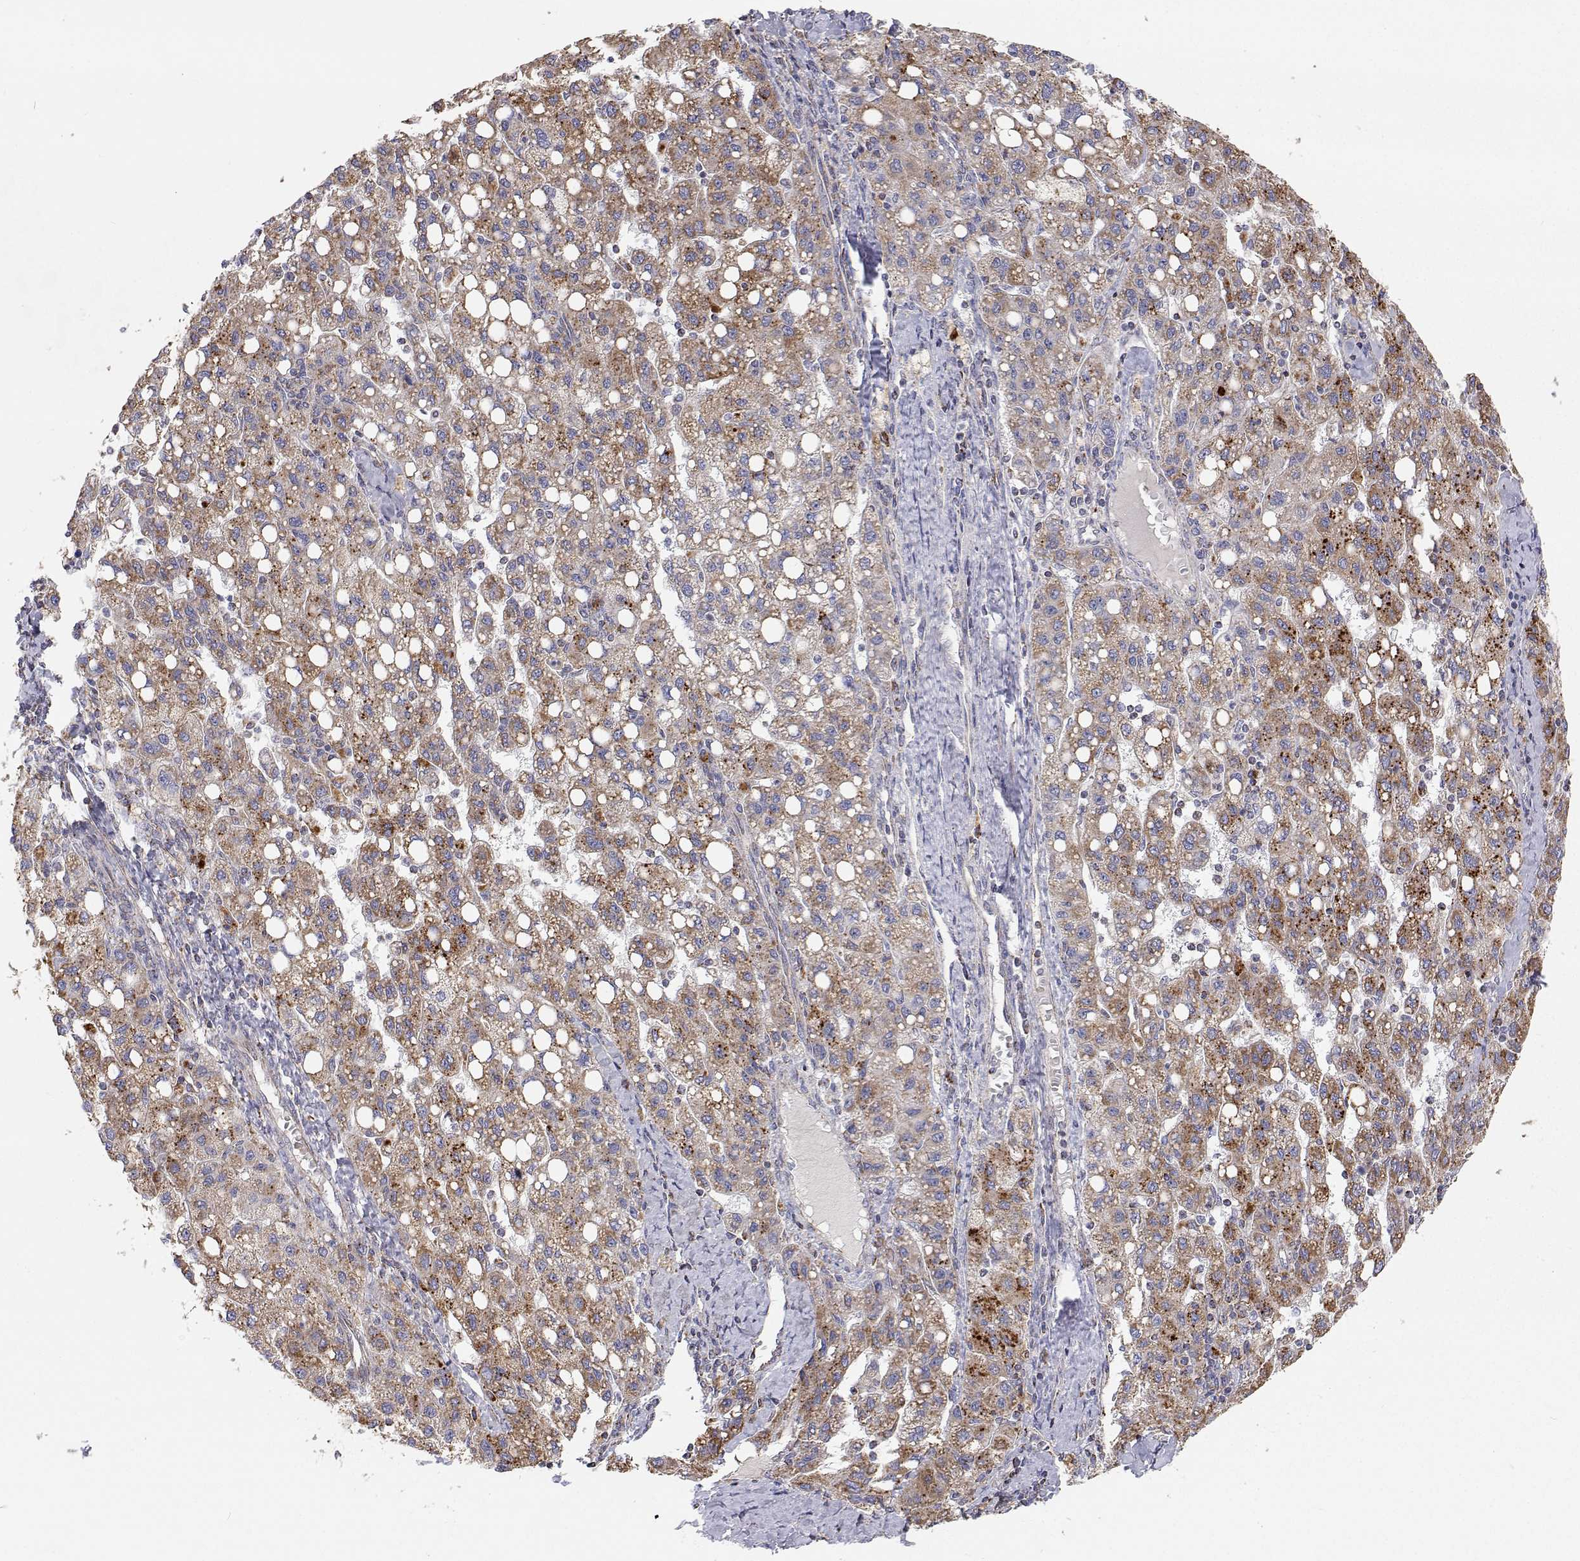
{"staining": {"intensity": "moderate", "quantity": ">75%", "location": "cytoplasmic/membranous"}, "tissue": "liver cancer", "cell_type": "Tumor cells", "image_type": "cancer", "snomed": [{"axis": "morphology", "description": "Carcinoma, Hepatocellular, NOS"}, {"axis": "topography", "description": "Liver"}], "caption": "DAB (3,3'-diaminobenzidine) immunohistochemical staining of liver hepatocellular carcinoma exhibits moderate cytoplasmic/membranous protein positivity in approximately >75% of tumor cells.", "gene": "SPICE1", "patient": {"sex": "female", "age": 82}}